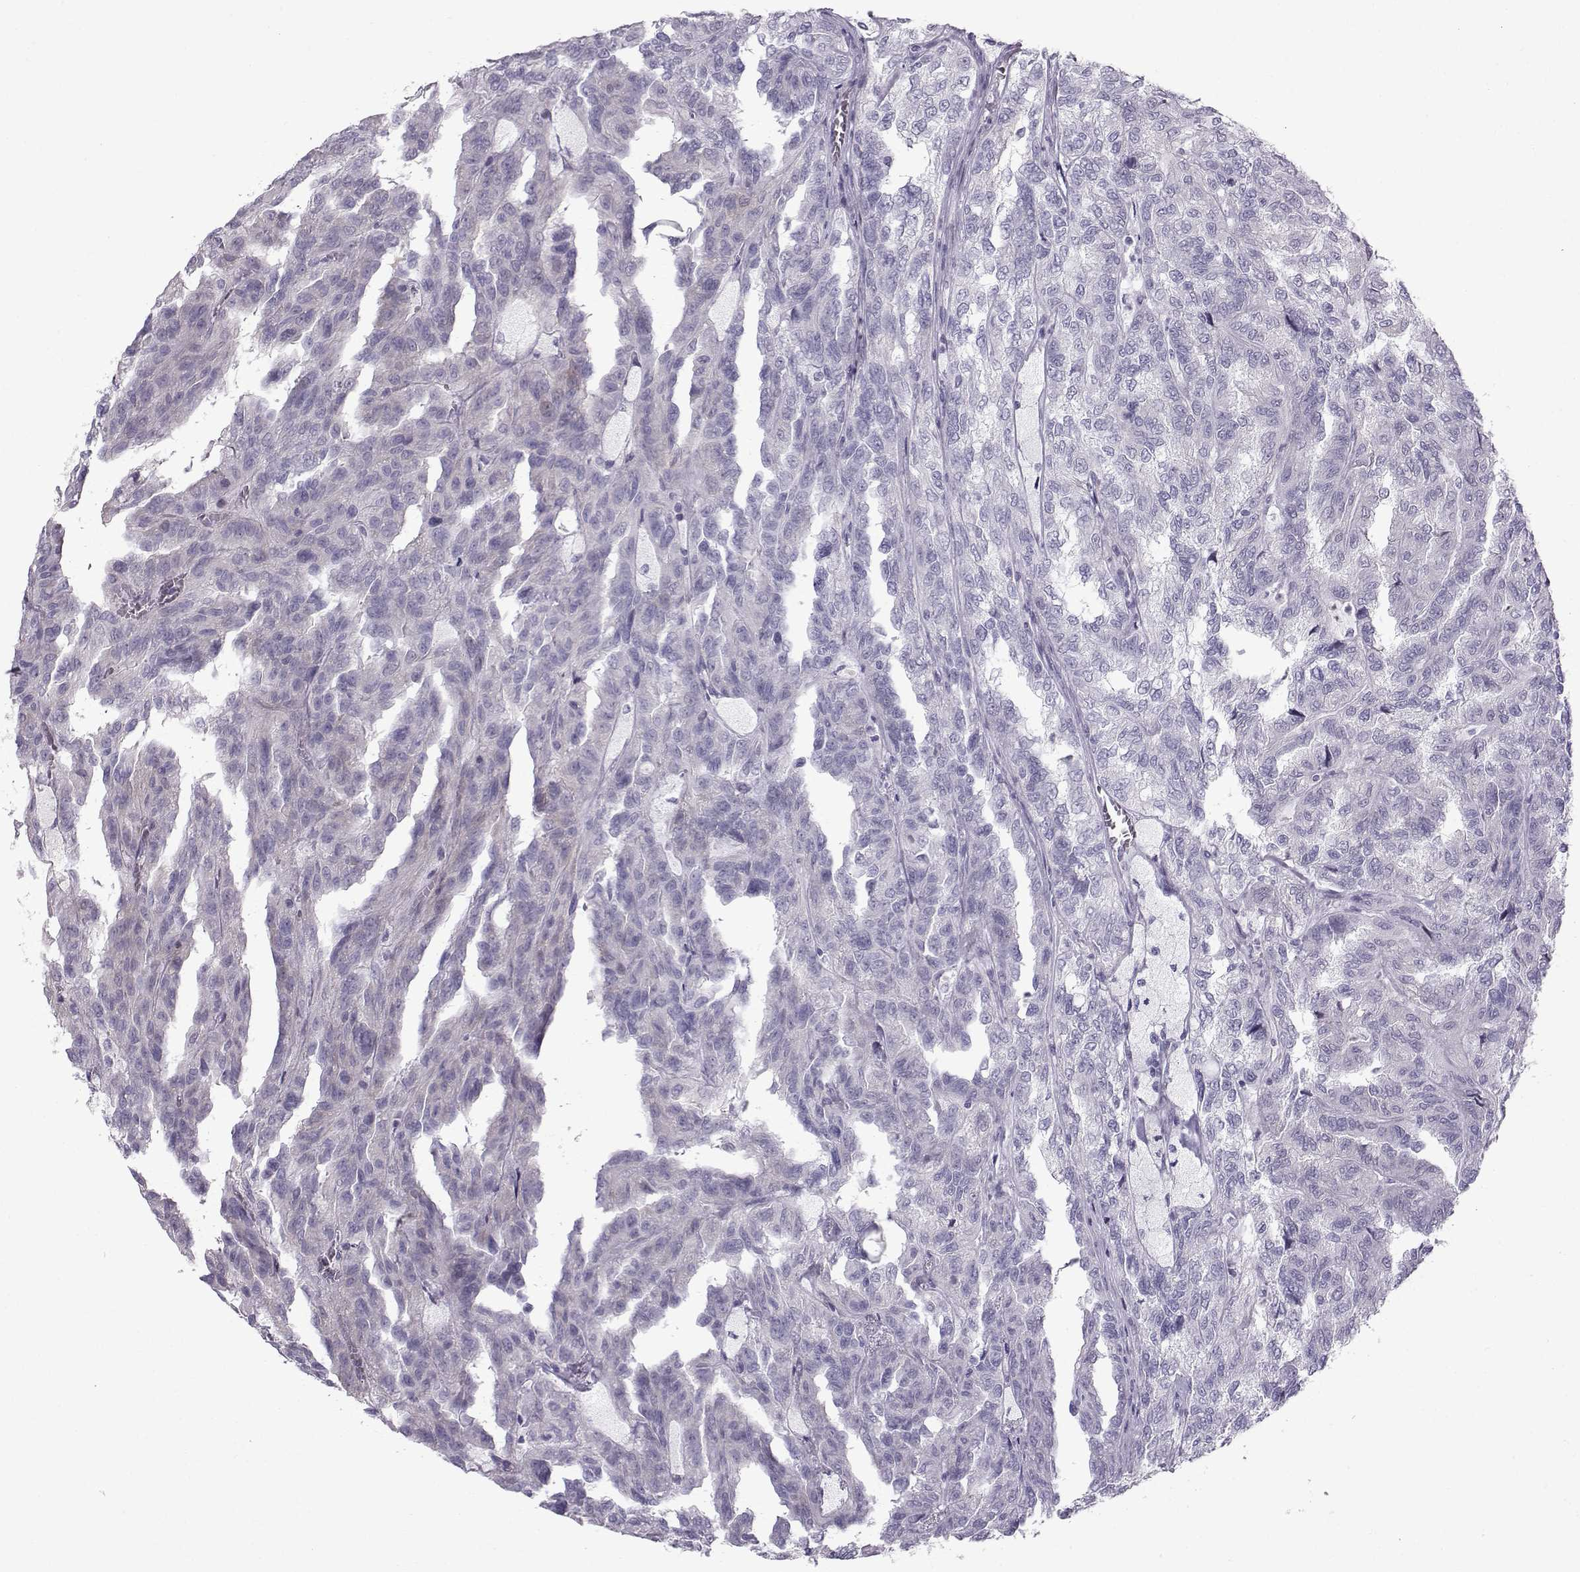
{"staining": {"intensity": "negative", "quantity": "none", "location": "none"}, "tissue": "renal cancer", "cell_type": "Tumor cells", "image_type": "cancer", "snomed": [{"axis": "morphology", "description": "Adenocarcinoma, NOS"}, {"axis": "topography", "description": "Kidney"}], "caption": "This is an immunohistochemistry micrograph of human renal cancer. There is no expression in tumor cells.", "gene": "DMRT3", "patient": {"sex": "male", "age": 79}}